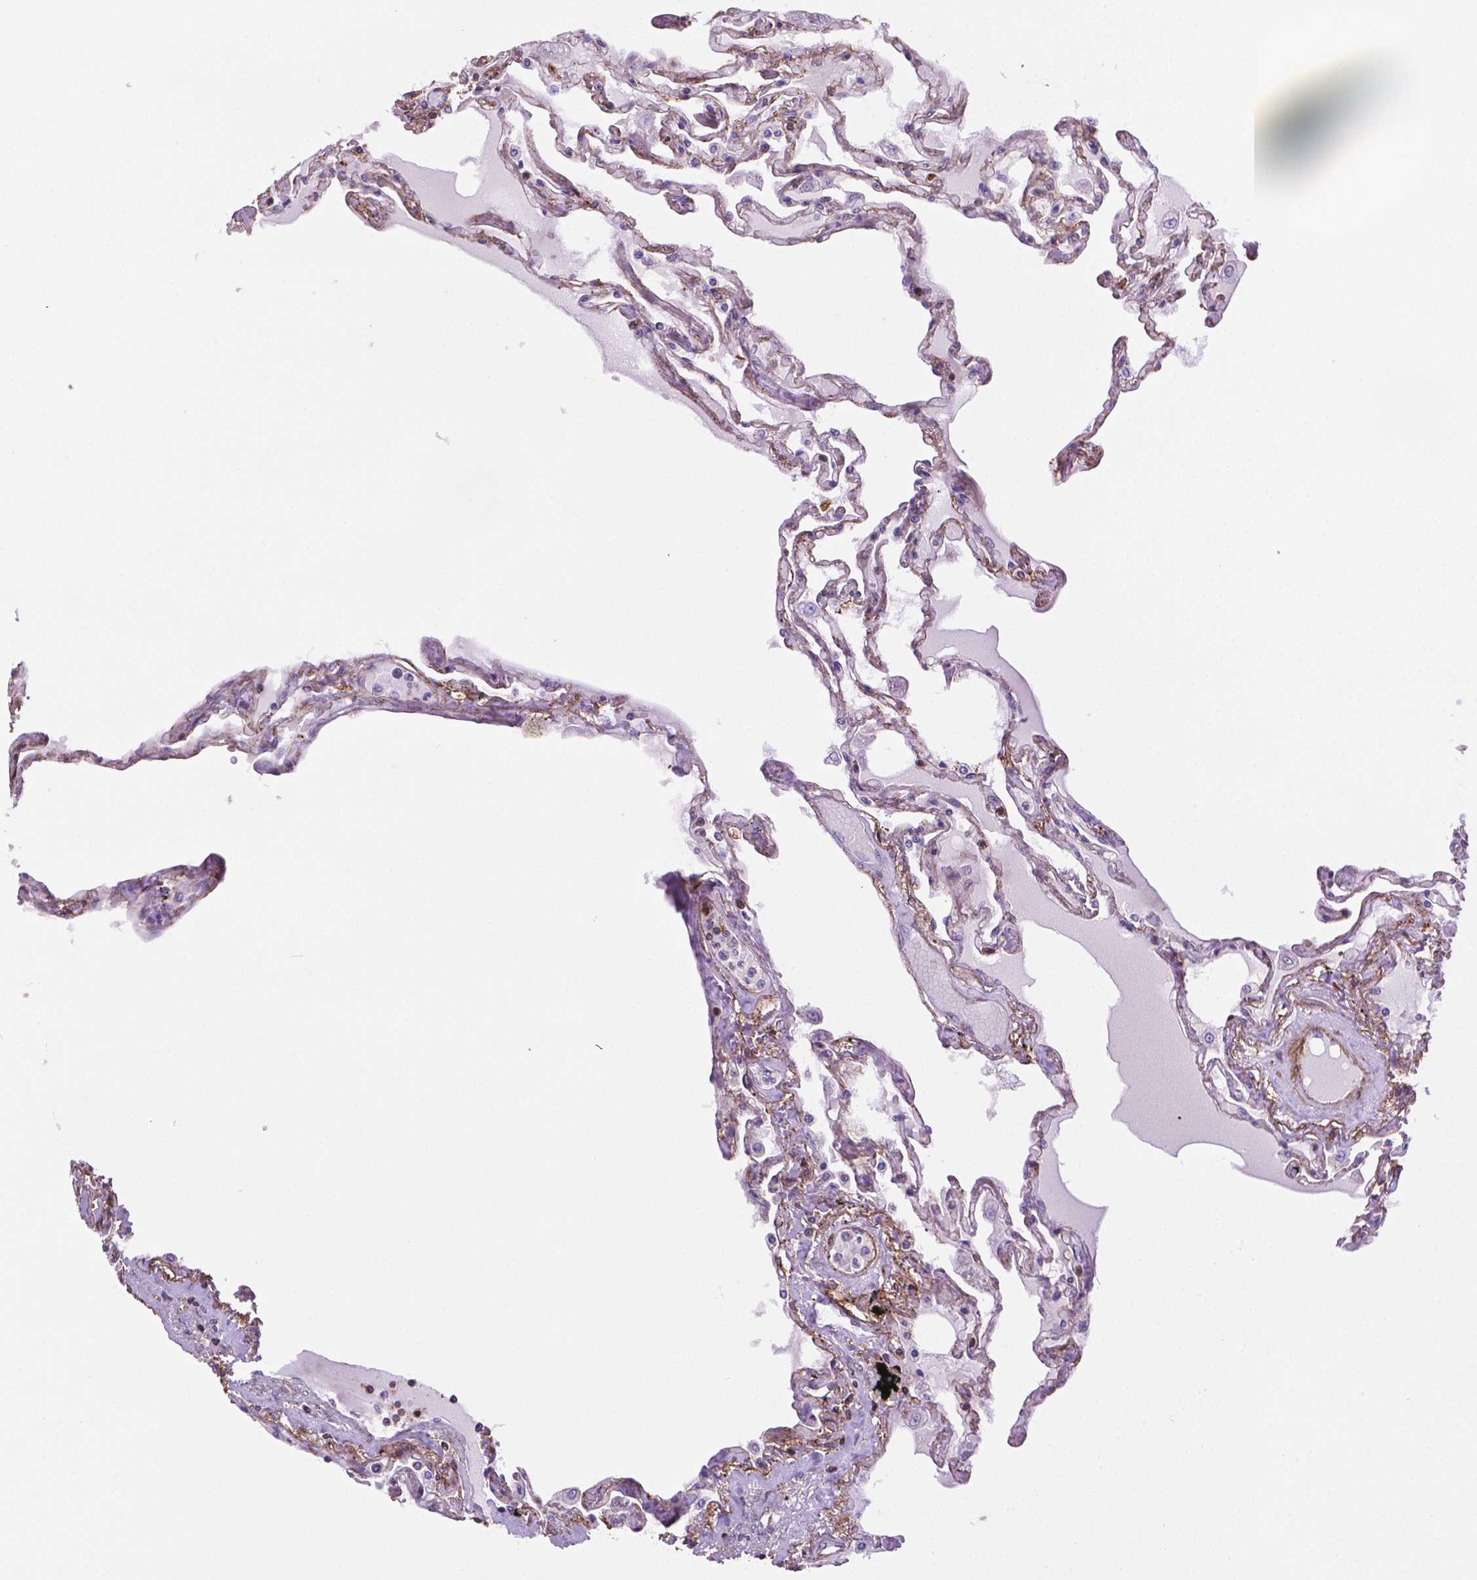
{"staining": {"intensity": "negative", "quantity": "none", "location": "none"}, "tissue": "lung", "cell_type": "Alveolar cells", "image_type": "normal", "snomed": [{"axis": "morphology", "description": "Normal tissue, NOS"}, {"axis": "morphology", "description": "Adenocarcinoma, NOS"}, {"axis": "topography", "description": "Cartilage tissue"}, {"axis": "topography", "description": "Lung"}], "caption": "An IHC image of normal lung is shown. There is no staining in alveolar cells of lung. Nuclei are stained in blue.", "gene": "ACAD10", "patient": {"sex": "female", "age": 67}}